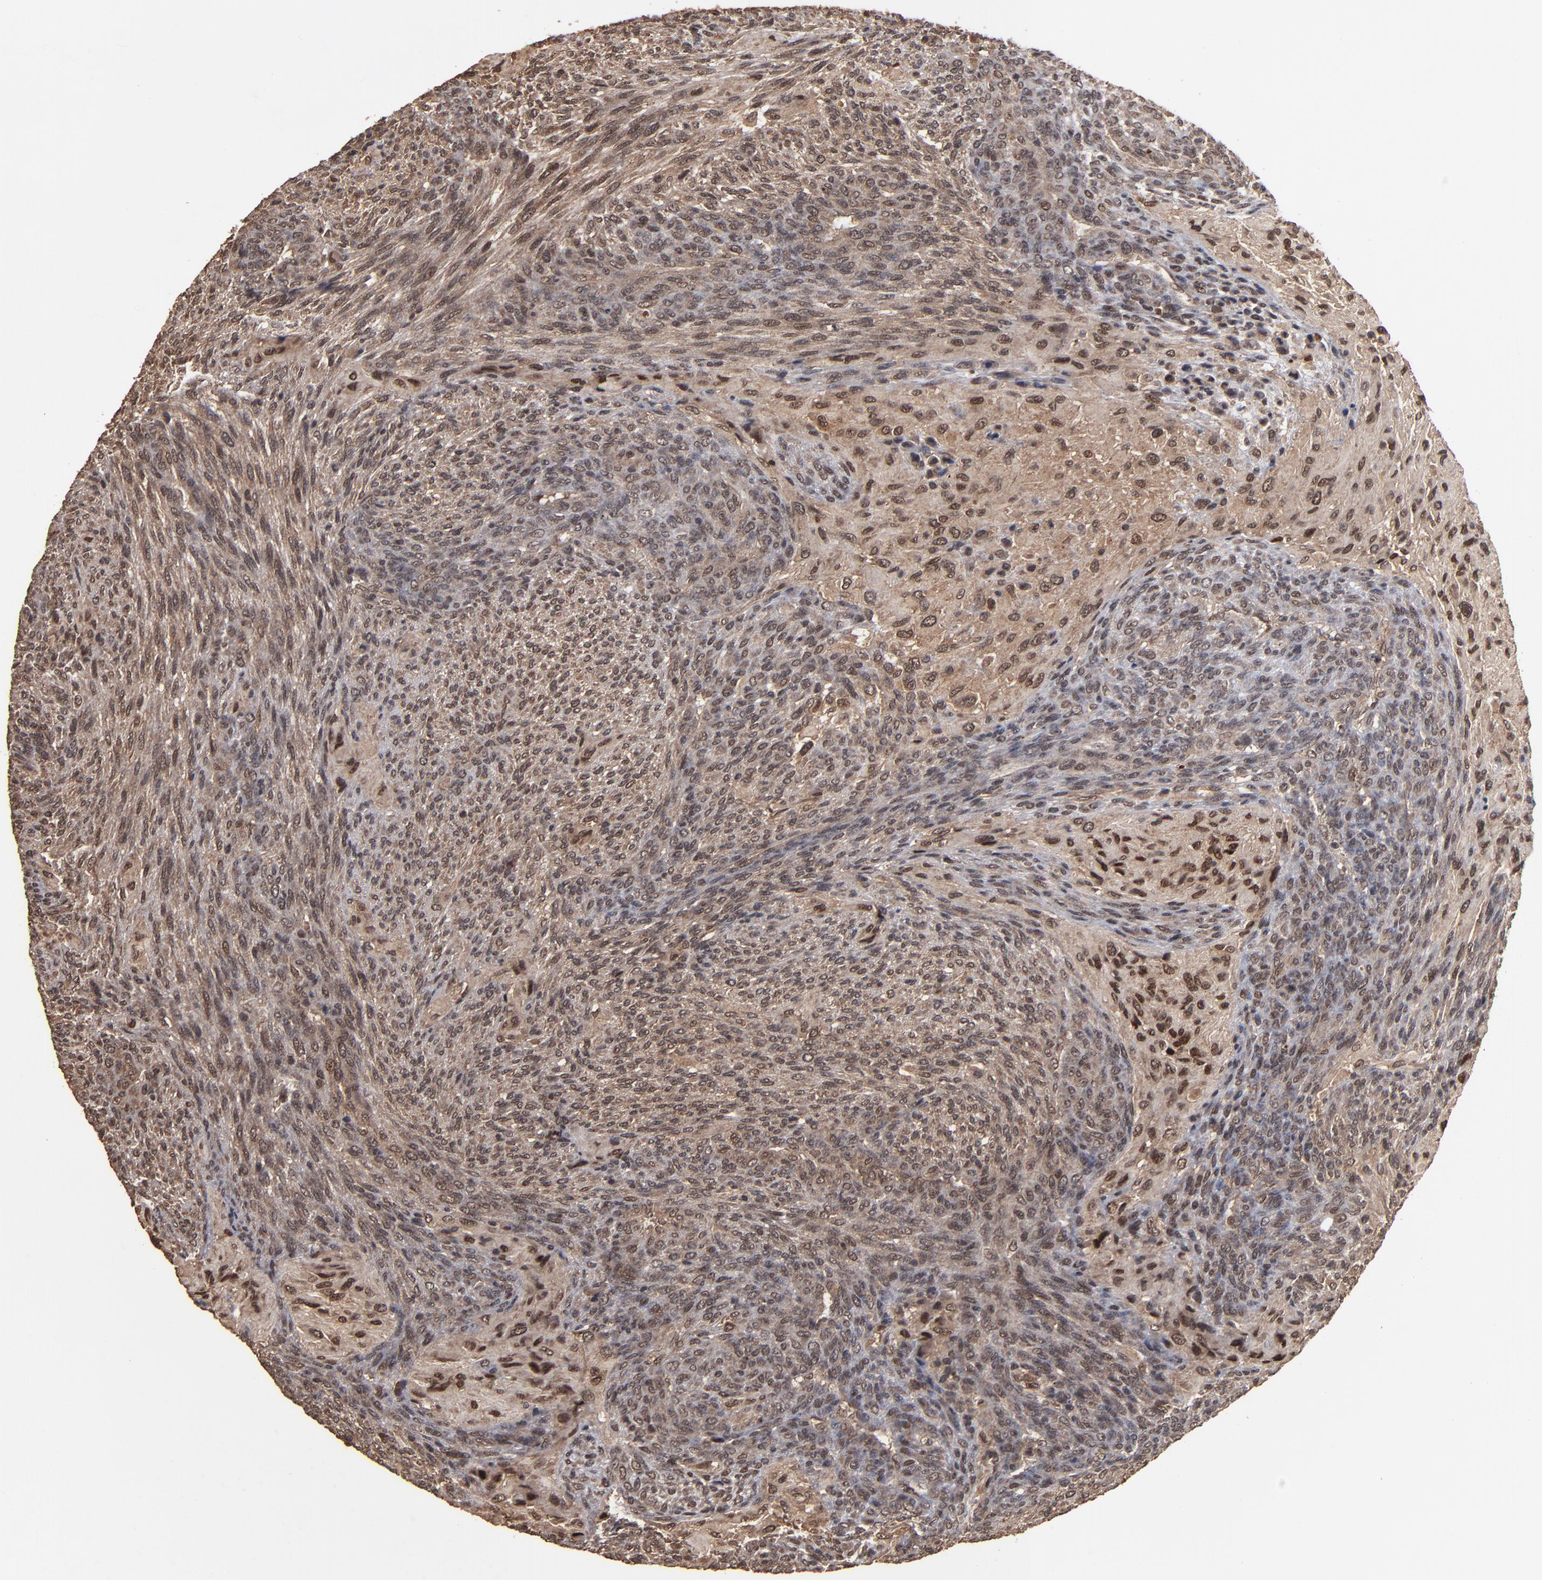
{"staining": {"intensity": "moderate", "quantity": ">75%", "location": "cytoplasmic/membranous,nuclear"}, "tissue": "glioma", "cell_type": "Tumor cells", "image_type": "cancer", "snomed": [{"axis": "morphology", "description": "Glioma, malignant, High grade"}, {"axis": "topography", "description": "Cerebral cortex"}], "caption": "Protein positivity by immunohistochemistry exhibits moderate cytoplasmic/membranous and nuclear positivity in approximately >75% of tumor cells in glioma.", "gene": "NXF2B", "patient": {"sex": "female", "age": 55}}